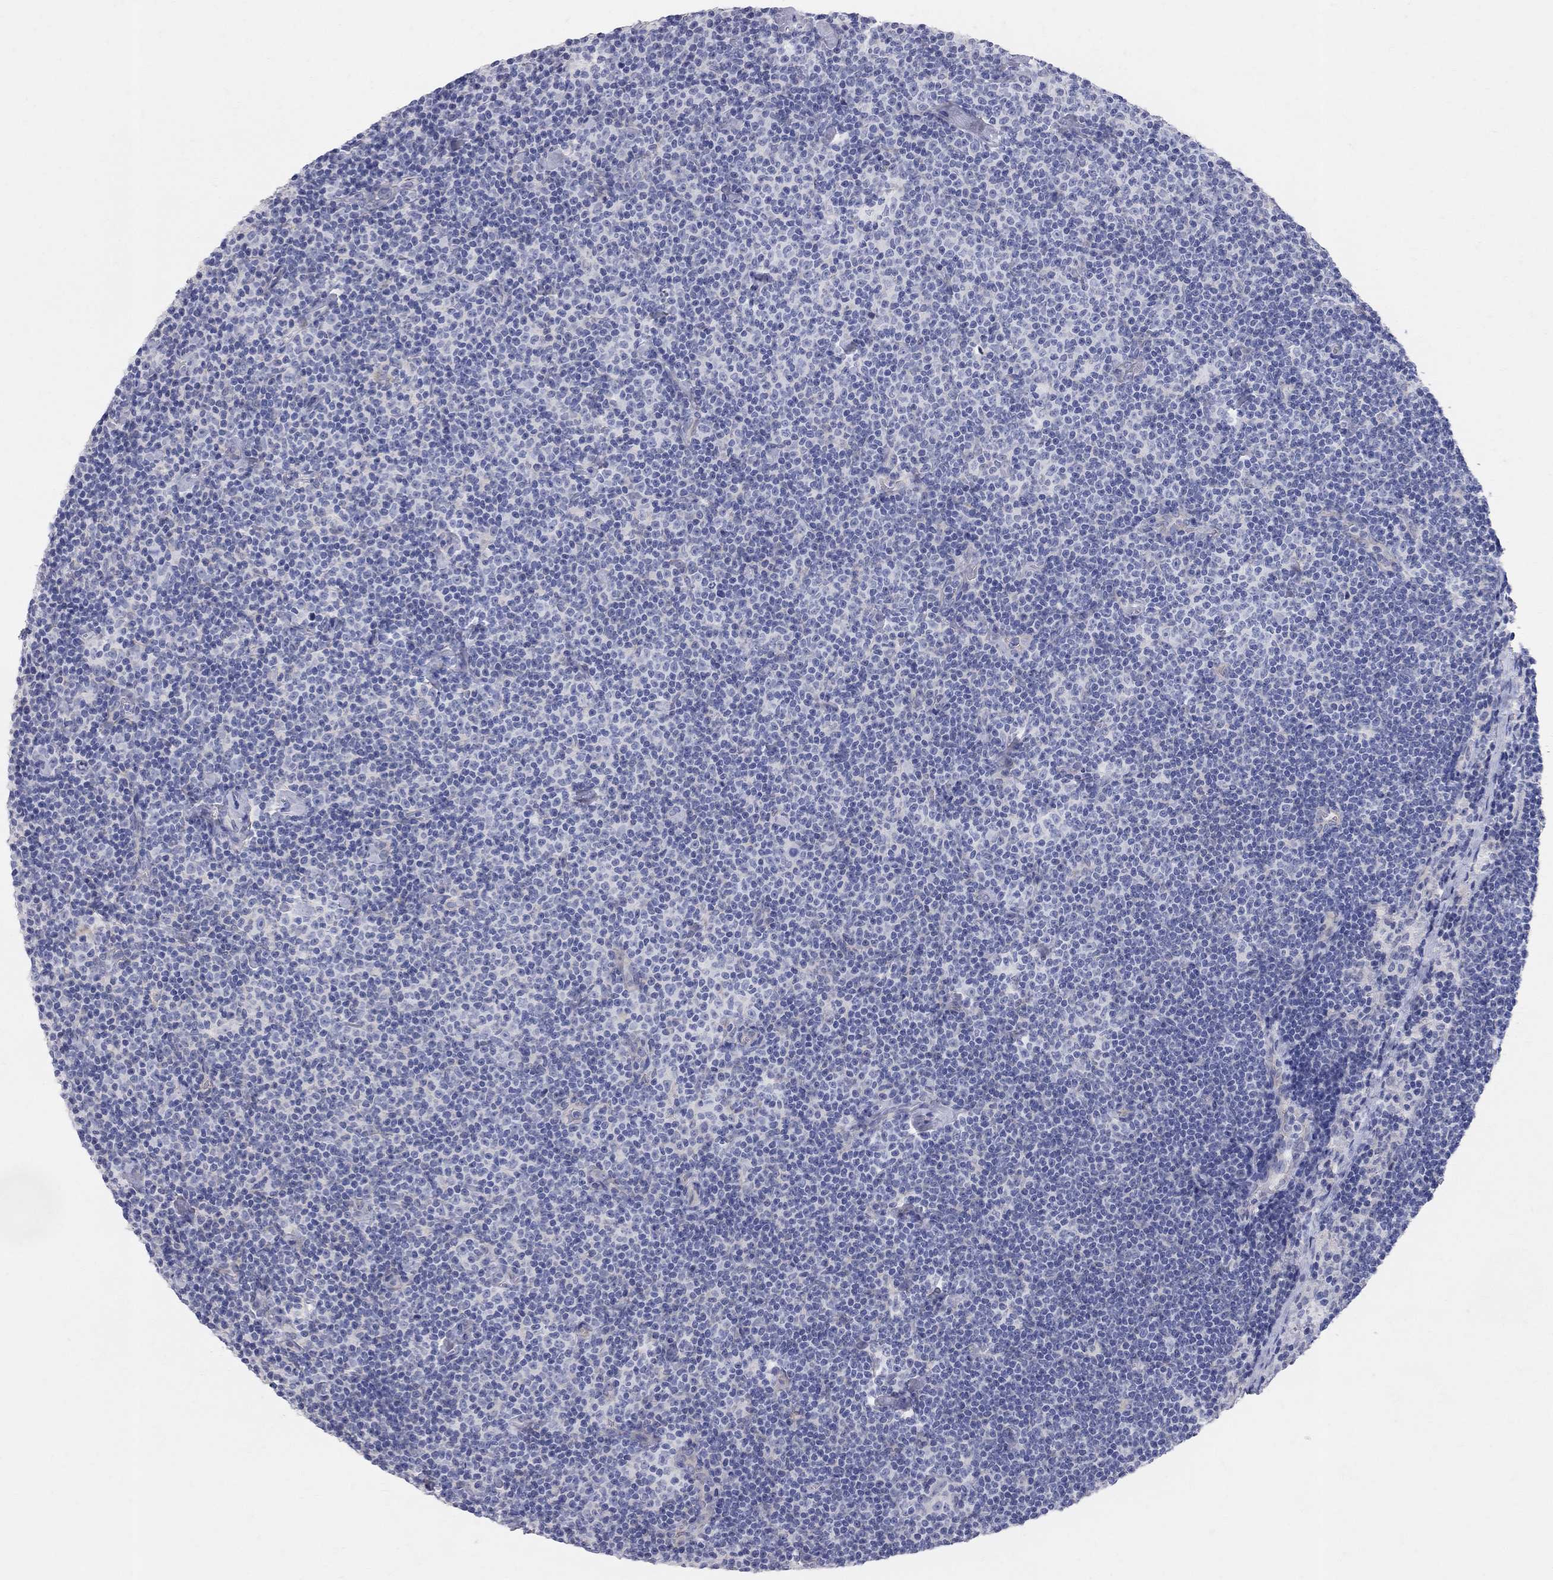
{"staining": {"intensity": "negative", "quantity": "none", "location": "none"}, "tissue": "lymphoma", "cell_type": "Tumor cells", "image_type": "cancer", "snomed": [{"axis": "morphology", "description": "Malignant lymphoma, non-Hodgkin's type, Low grade"}, {"axis": "topography", "description": "Lymph node"}], "caption": "This is a image of immunohistochemistry (IHC) staining of lymphoma, which shows no positivity in tumor cells.", "gene": "AOX1", "patient": {"sex": "male", "age": 81}}